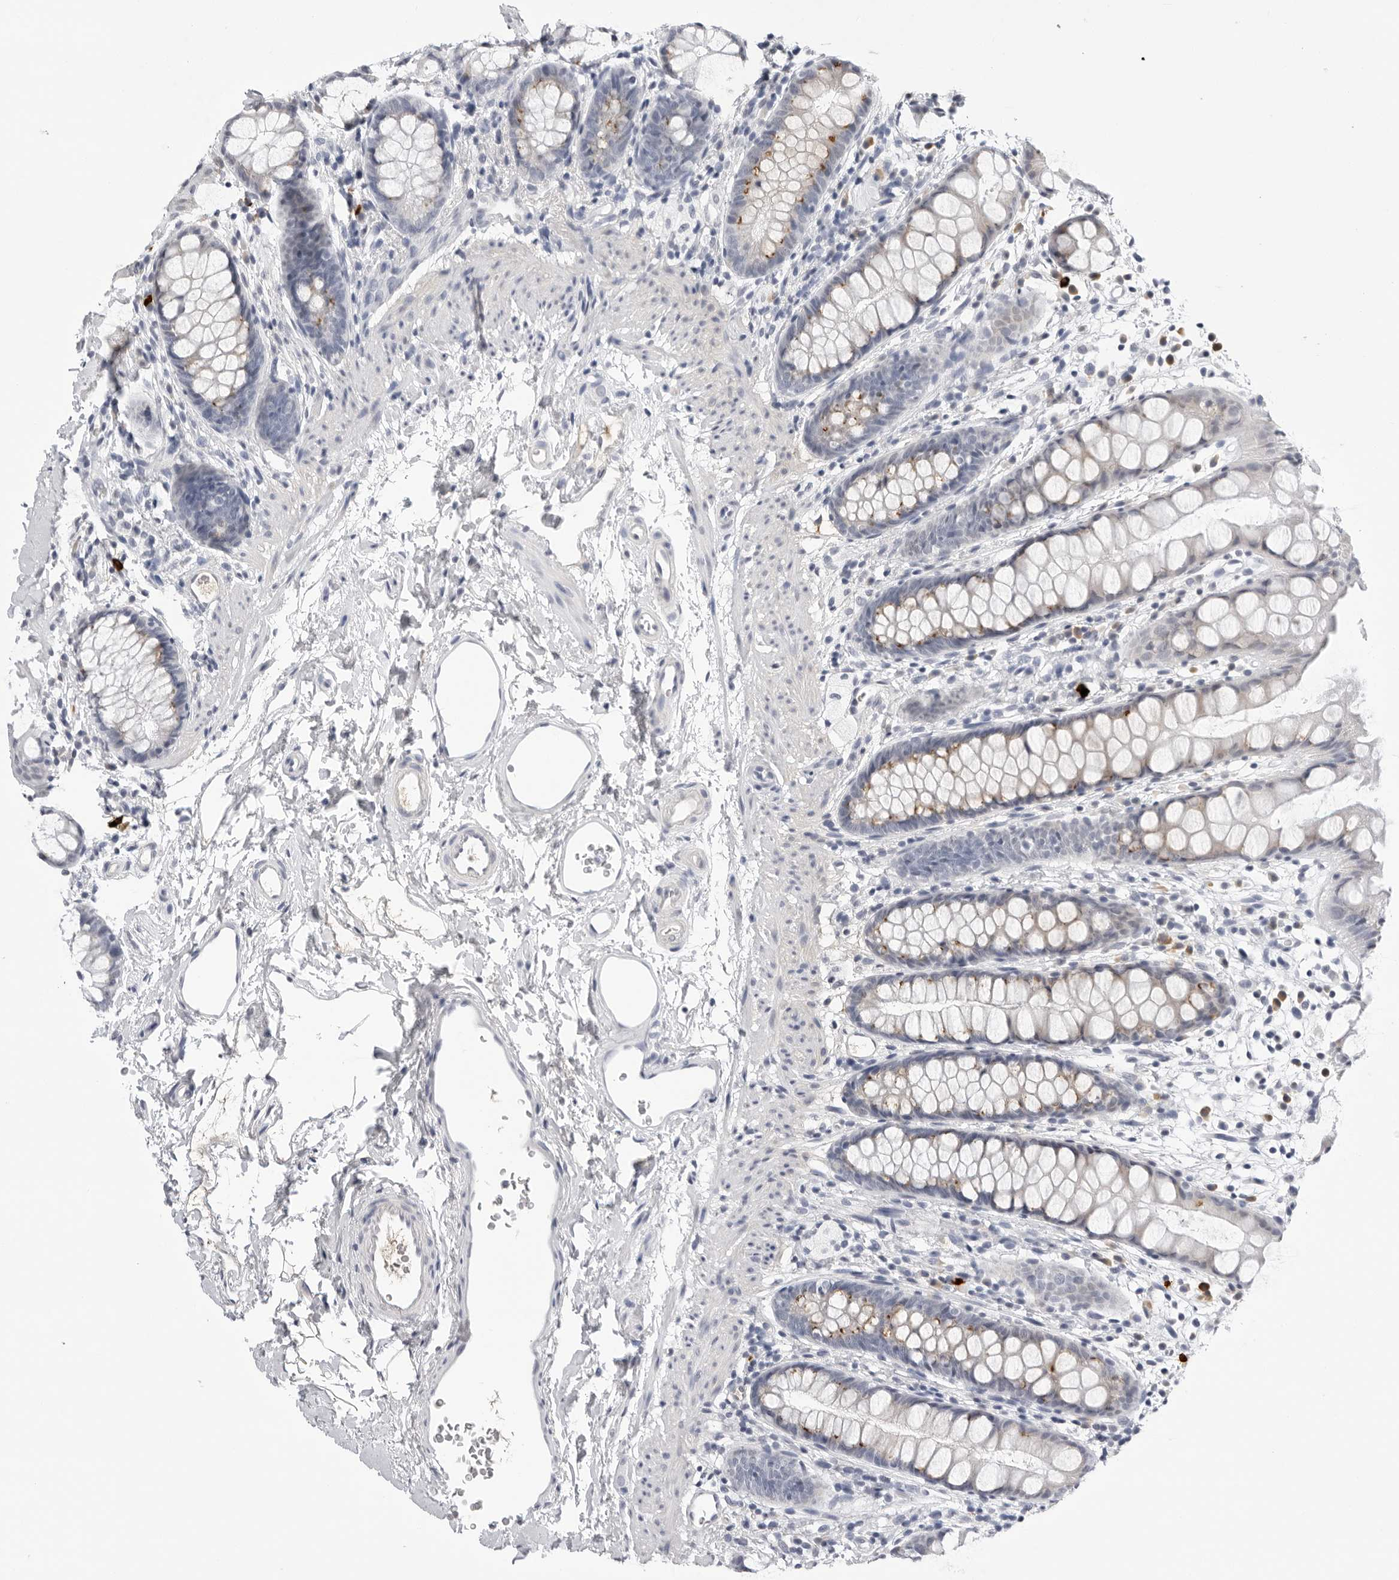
{"staining": {"intensity": "moderate", "quantity": "25%-75%", "location": "cytoplasmic/membranous"}, "tissue": "rectum", "cell_type": "Glandular cells", "image_type": "normal", "snomed": [{"axis": "morphology", "description": "Normal tissue, NOS"}, {"axis": "topography", "description": "Rectum"}], "caption": "A high-resolution photomicrograph shows immunohistochemistry staining of benign rectum, which exhibits moderate cytoplasmic/membranous positivity in about 25%-75% of glandular cells.", "gene": "ZNF502", "patient": {"sex": "female", "age": 65}}